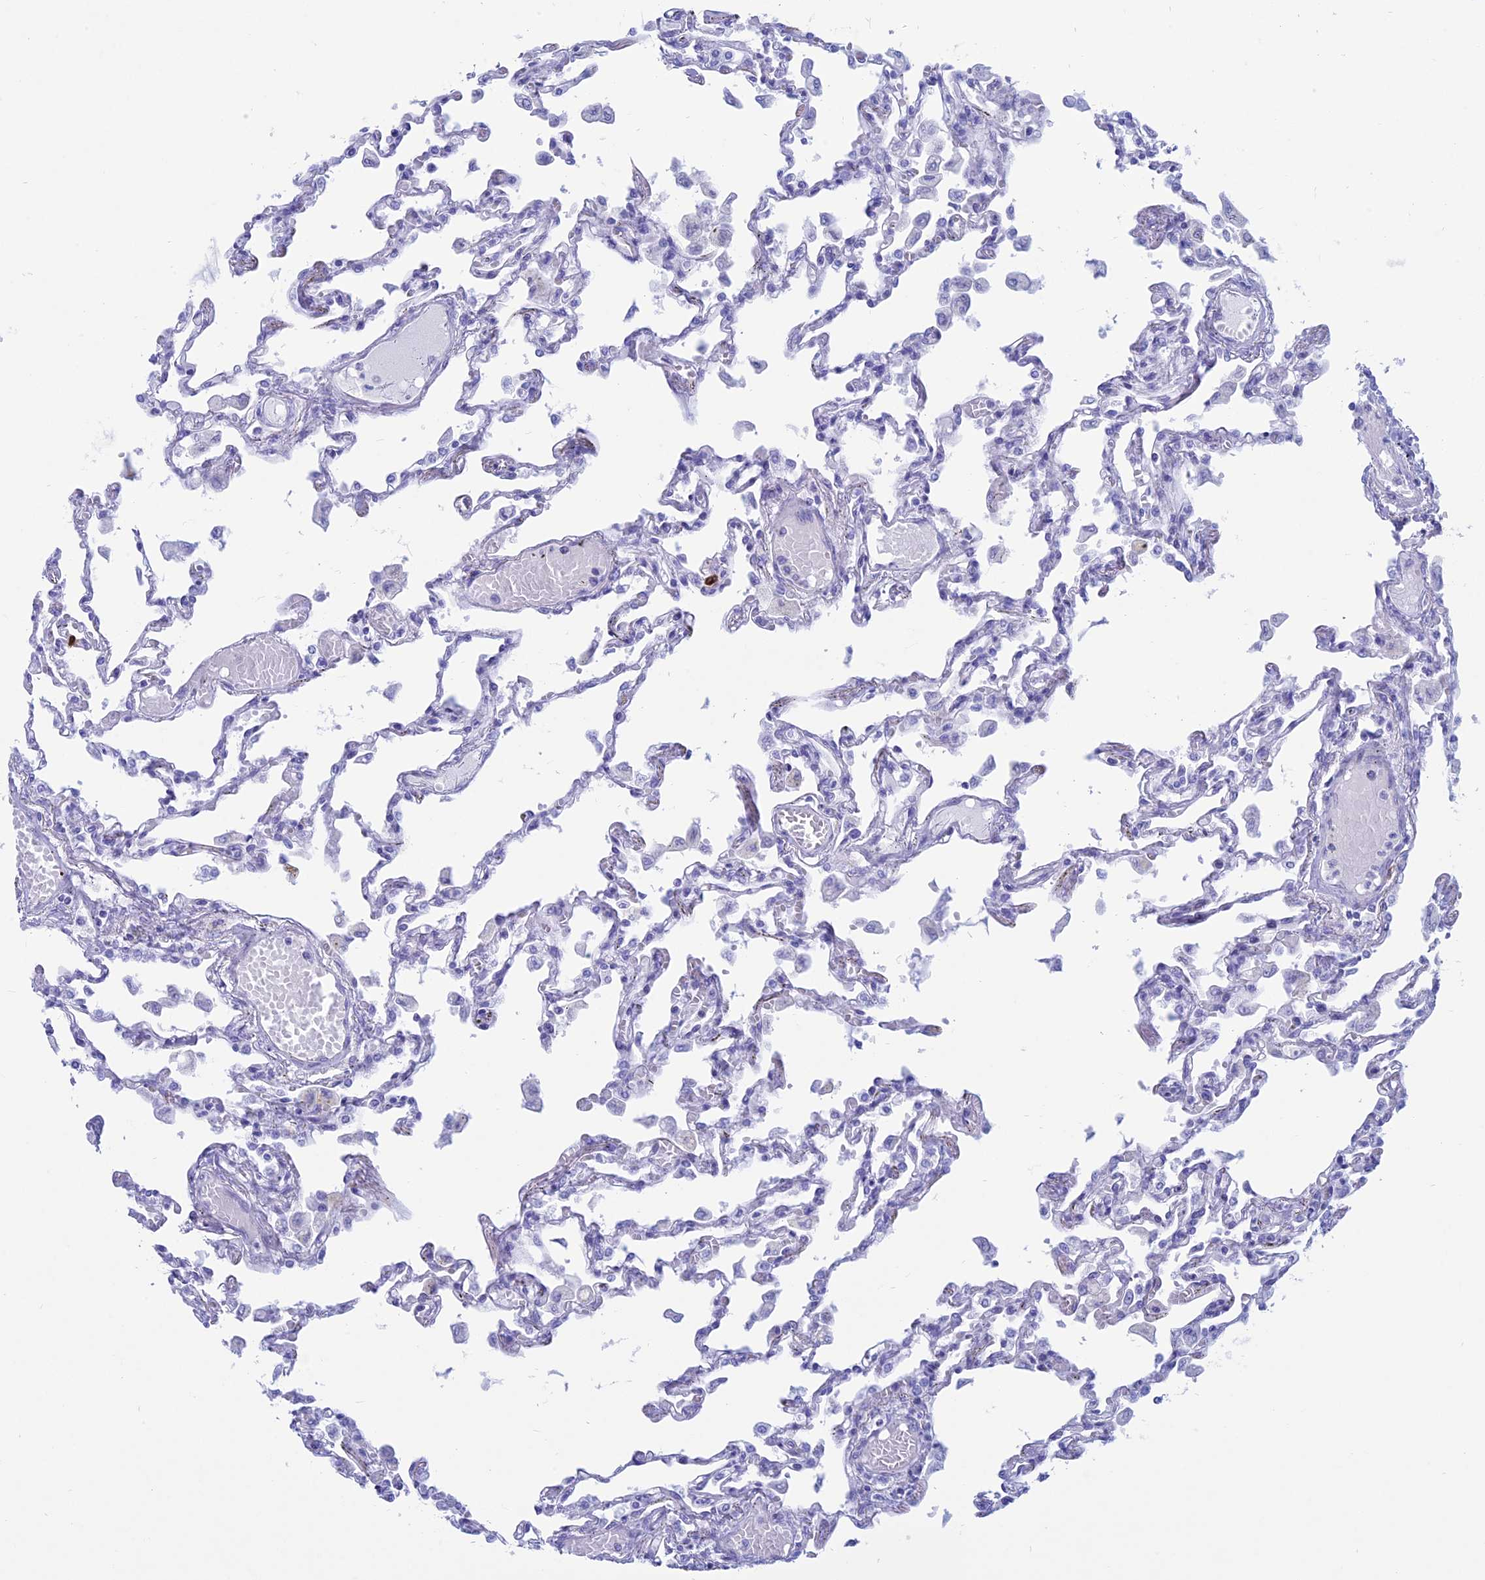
{"staining": {"intensity": "negative", "quantity": "none", "location": "none"}, "tissue": "lung", "cell_type": "Alveolar cells", "image_type": "normal", "snomed": [{"axis": "morphology", "description": "Normal tissue, NOS"}, {"axis": "topography", "description": "Bronchus"}, {"axis": "topography", "description": "Lung"}], "caption": "Immunohistochemistry (IHC) photomicrograph of normal lung: human lung stained with DAB (3,3'-diaminobenzidine) shows no significant protein expression in alveolar cells.", "gene": "OR2AE1", "patient": {"sex": "female", "age": 49}}